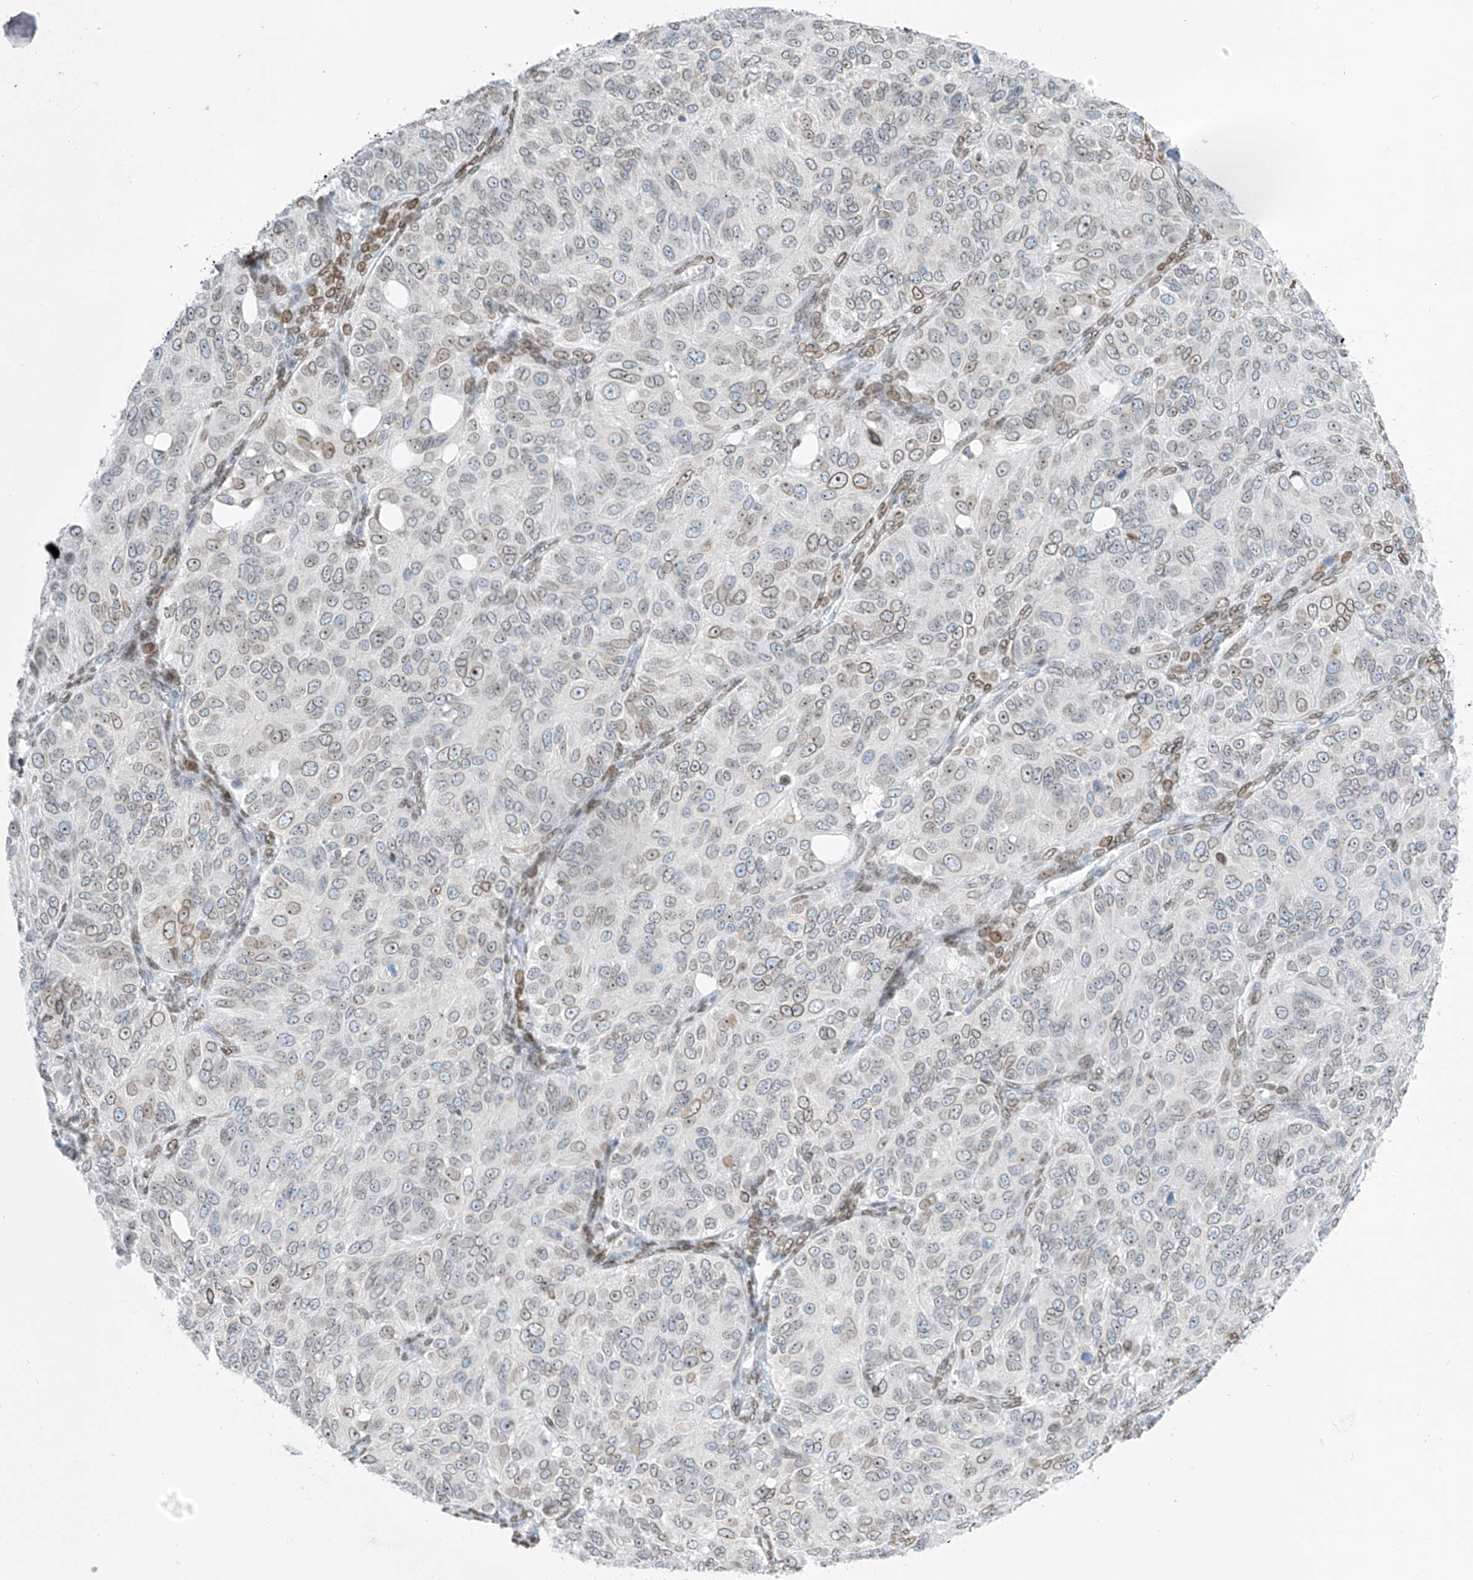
{"staining": {"intensity": "moderate", "quantity": "<25%", "location": "cytoplasmic/membranous,nuclear"}, "tissue": "ovarian cancer", "cell_type": "Tumor cells", "image_type": "cancer", "snomed": [{"axis": "morphology", "description": "Carcinoma, endometroid"}, {"axis": "topography", "description": "Ovary"}], "caption": "IHC photomicrograph of neoplastic tissue: endometroid carcinoma (ovarian) stained using immunohistochemistry exhibits low levels of moderate protein expression localized specifically in the cytoplasmic/membranous and nuclear of tumor cells, appearing as a cytoplasmic/membranous and nuclear brown color.", "gene": "SAMD15", "patient": {"sex": "female", "age": 51}}